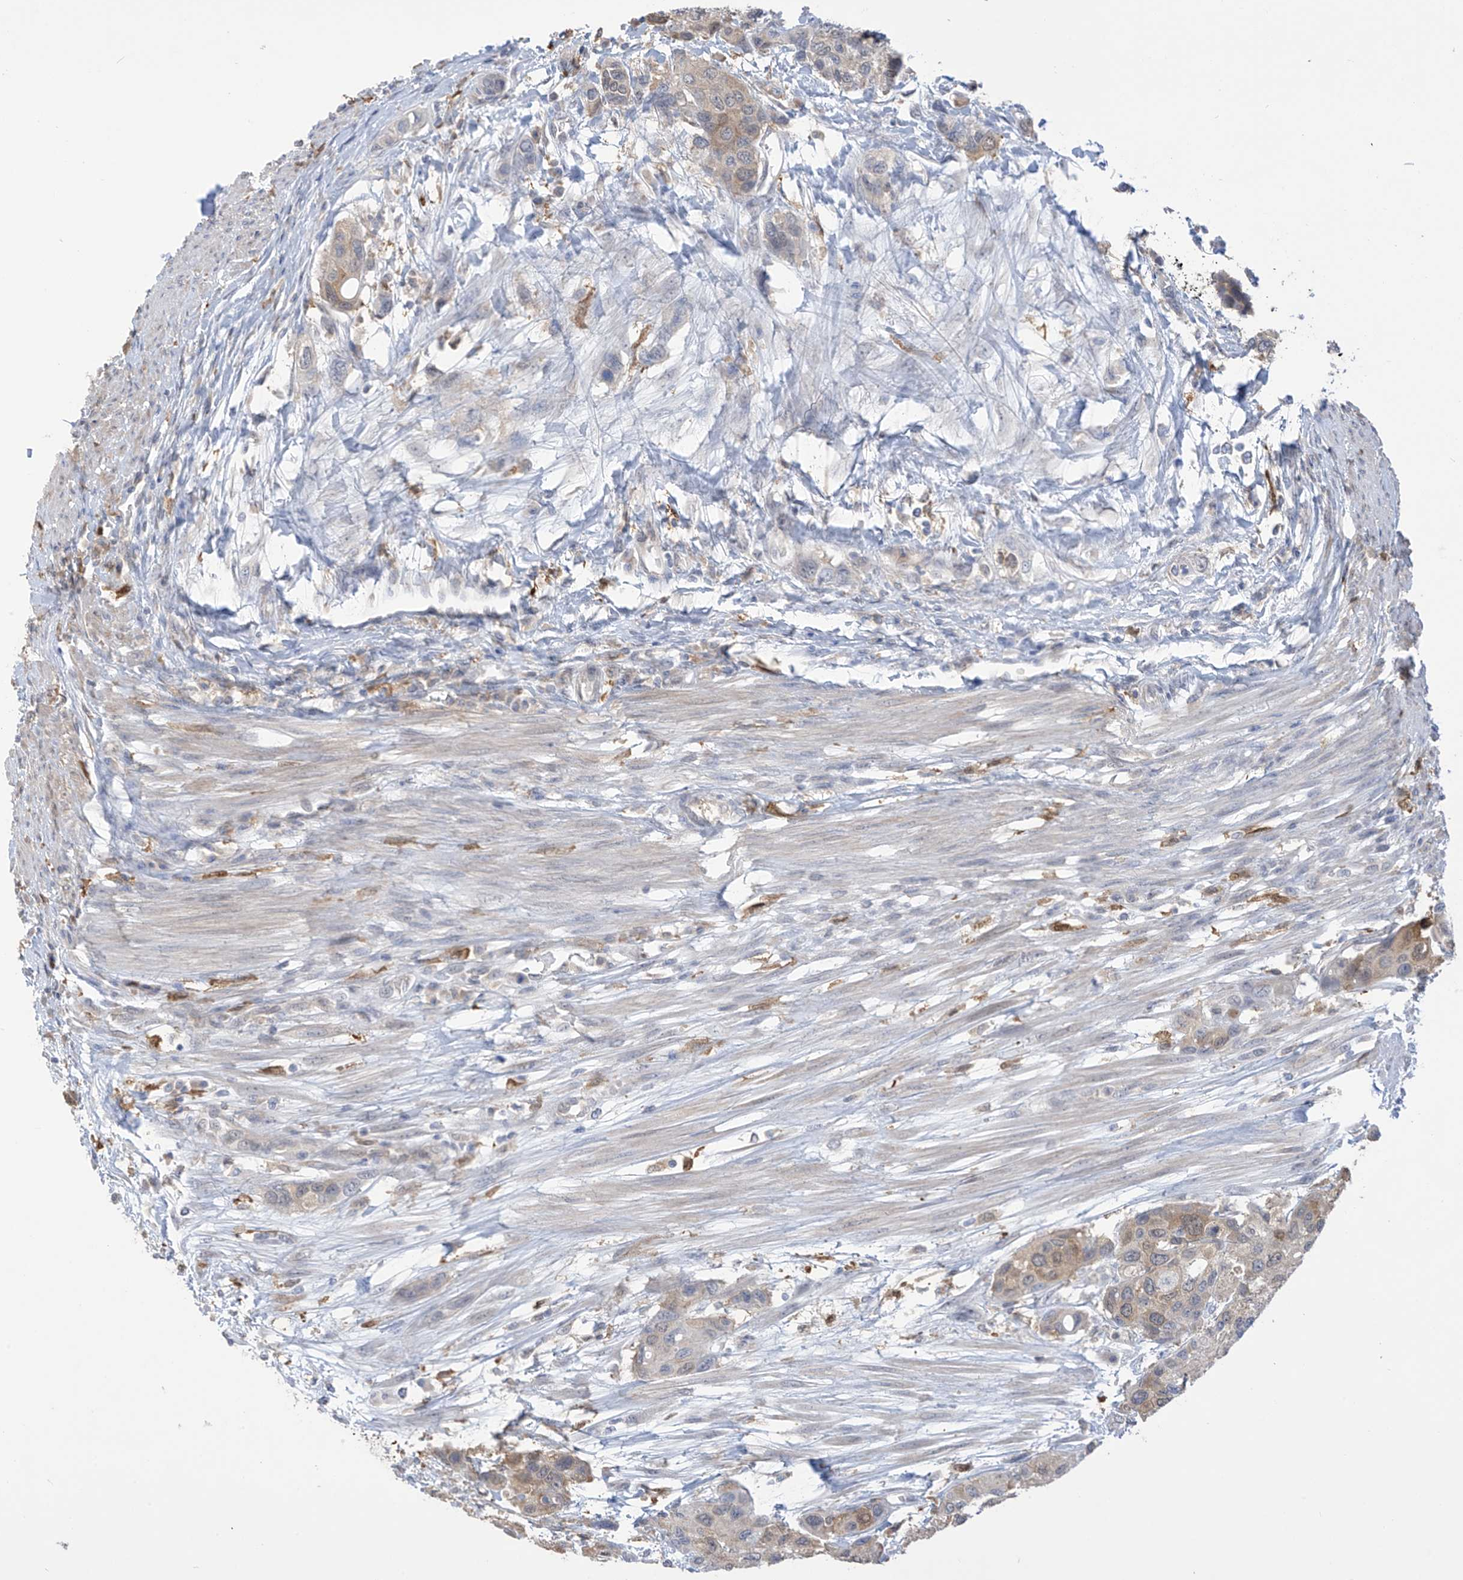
{"staining": {"intensity": "weak", "quantity": "<25%", "location": "cytoplasmic/membranous,nuclear"}, "tissue": "urothelial cancer", "cell_type": "Tumor cells", "image_type": "cancer", "snomed": [{"axis": "morphology", "description": "Normal tissue, NOS"}, {"axis": "morphology", "description": "Urothelial carcinoma, High grade"}, {"axis": "topography", "description": "Vascular tissue"}, {"axis": "topography", "description": "Urinary bladder"}], "caption": "Histopathology image shows no protein expression in tumor cells of urothelial cancer tissue. The staining was performed using DAB to visualize the protein expression in brown, while the nuclei were stained in blue with hematoxylin (Magnification: 20x).", "gene": "IDH1", "patient": {"sex": "female", "age": 56}}